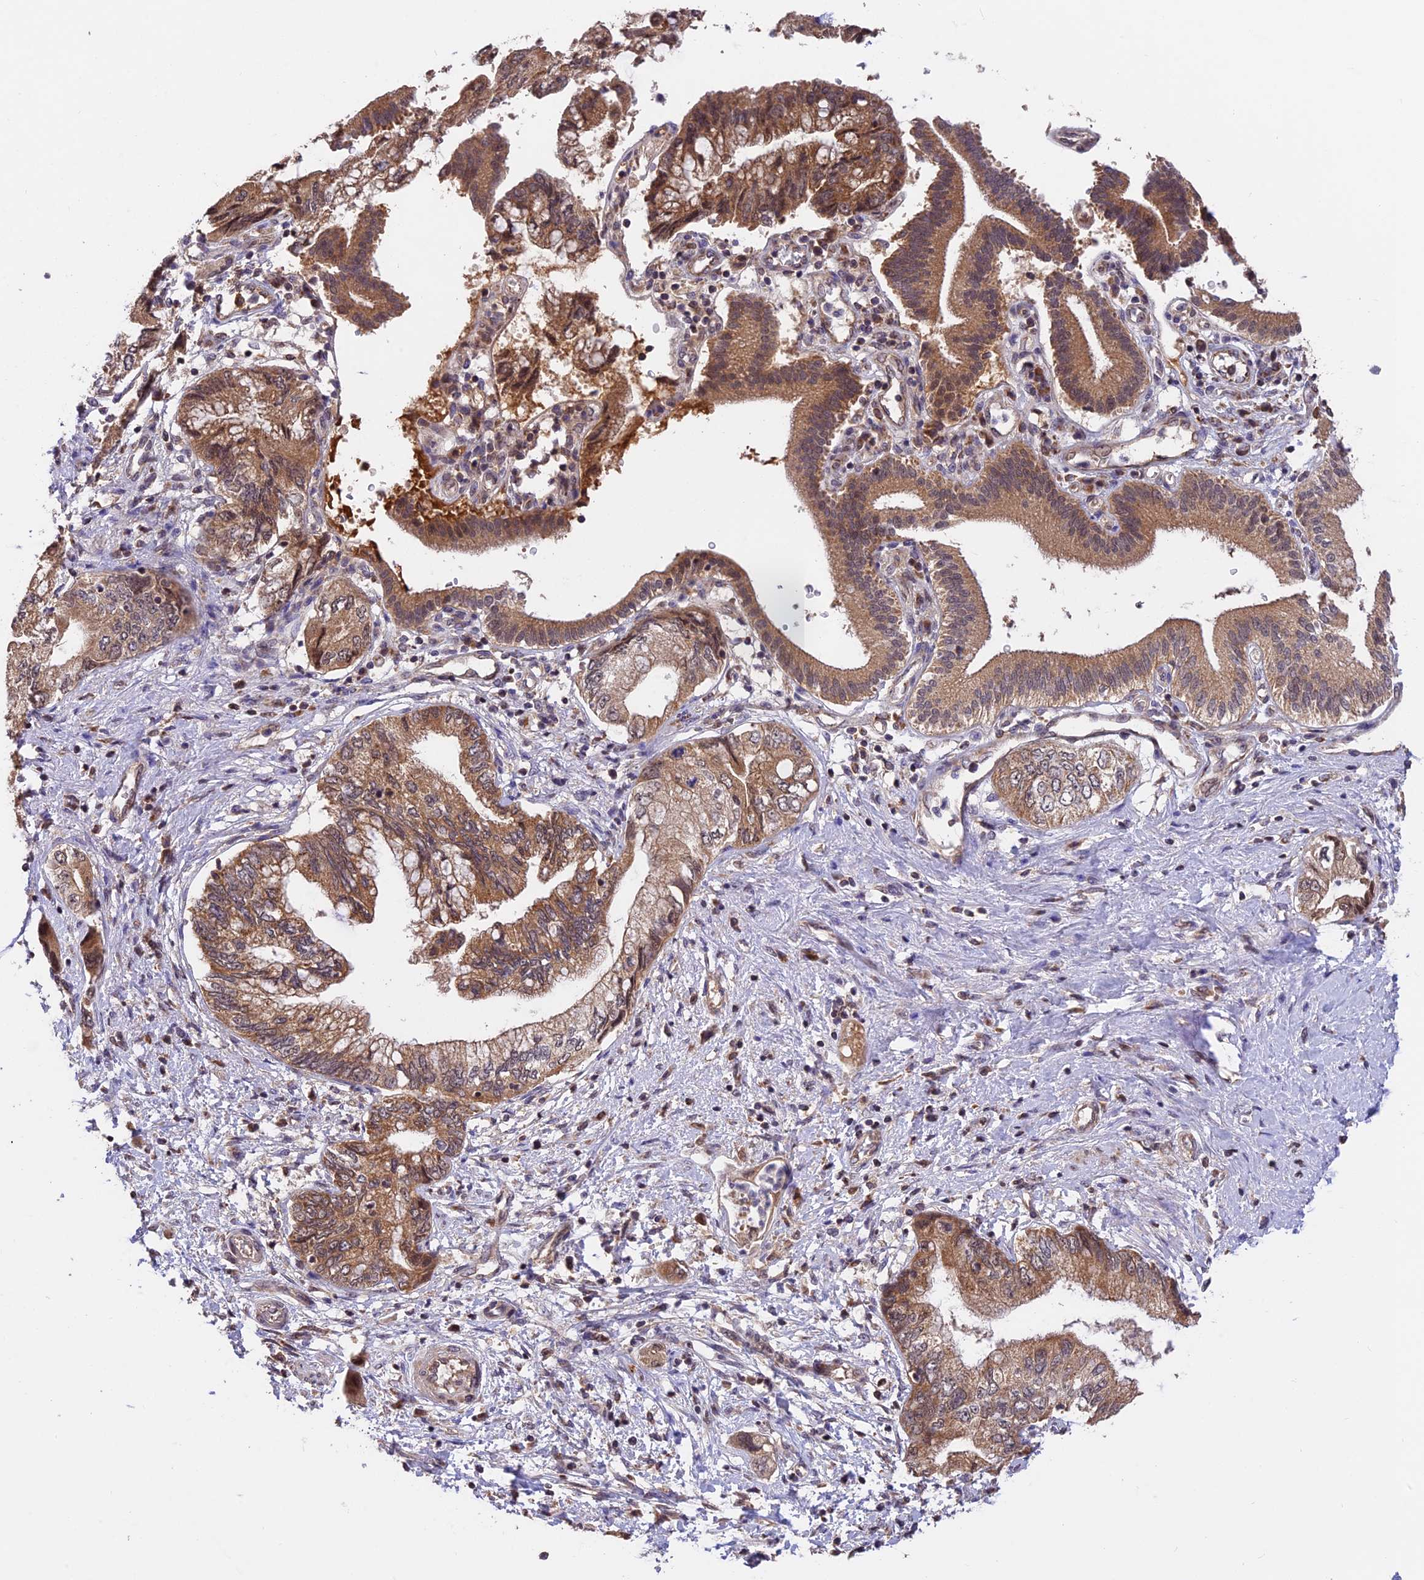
{"staining": {"intensity": "moderate", "quantity": ">75%", "location": "cytoplasmic/membranous"}, "tissue": "pancreatic cancer", "cell_type": "Tumor cells", "image_type": "cancer", "snomed": [{"axis": "morphology", "description": "Adenocarcinoma, NOS"}, {"axis": "topography", "description": "Pancreas"}], "caption": "Protein staining demonstrates moderate cytoplasmic/membranous staining in approximately >75% of tumor cells in pancreatic cancer.", "gene": "MNS1", "patient": {"sex": "female", "age": 73}}